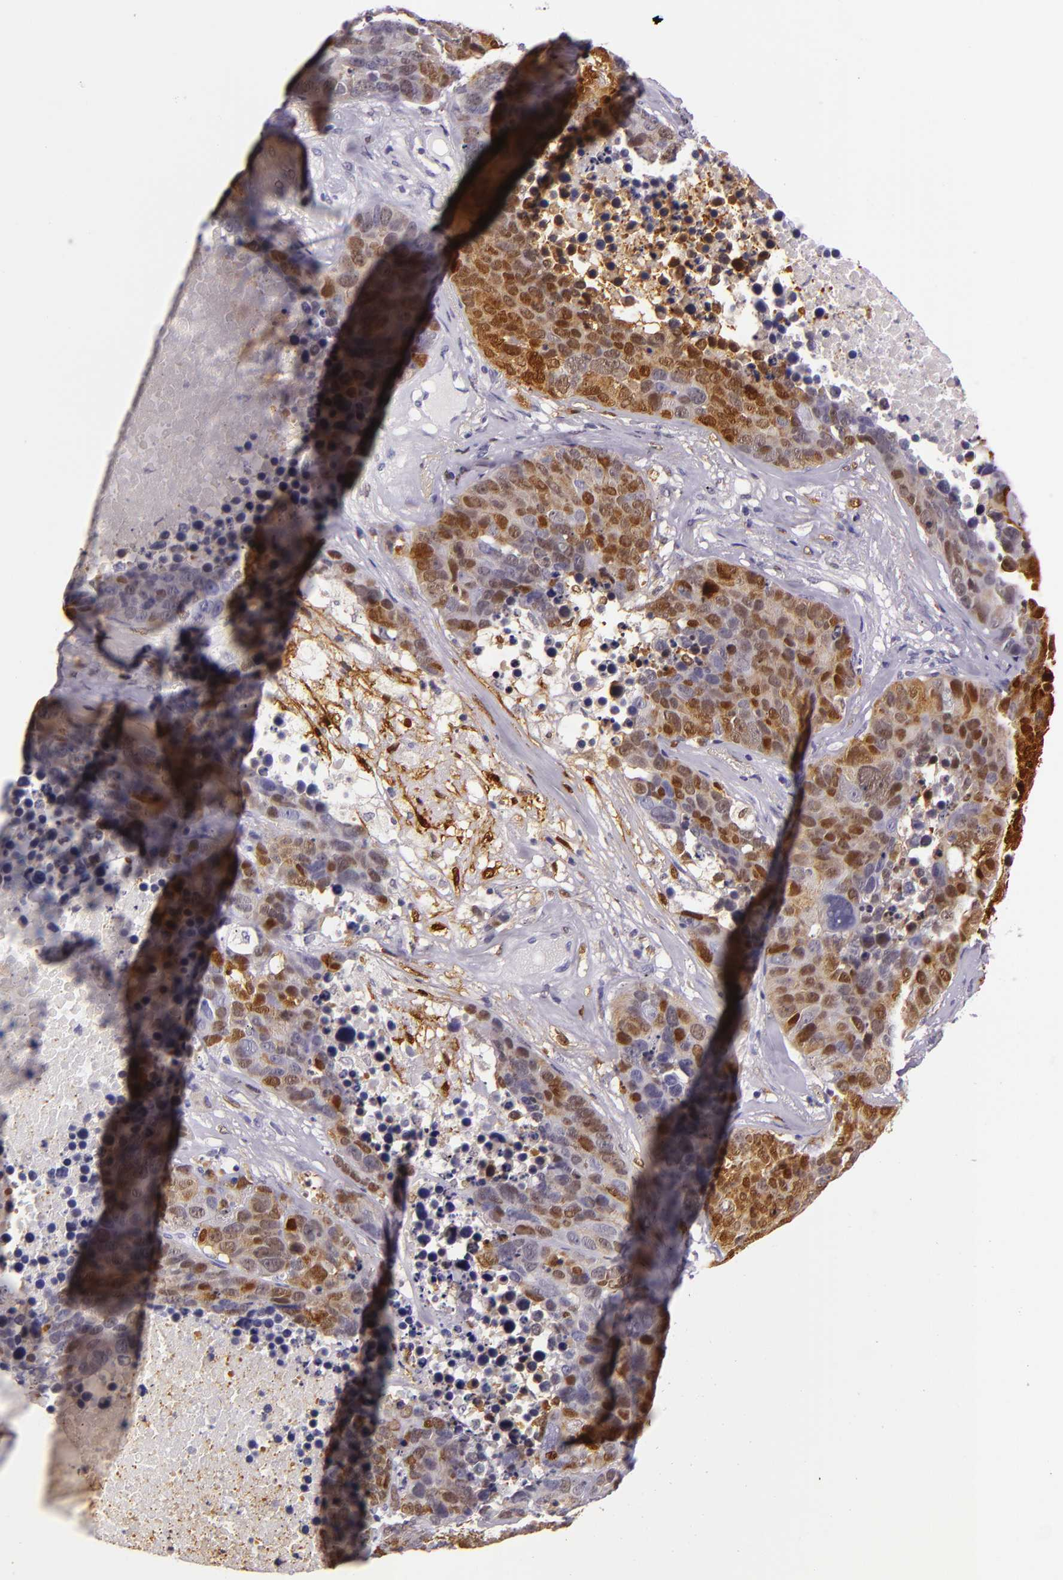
{"staining": {"intensity": "moderate", "quantity": "25%-75%", "location": "nuclear"}, "tissue": "lung cancer", "cell_type": "Tumor cells", "image_type": "cancer", "snomed": [{"axis": "morphology", "description": "Carcinoid, malignant, NOS"}, {"axis": "topography", "description": "Lung"}], "caption": "IHC of human lung carcinoid (malignant) reveals medium levels of moderate nuclear positivity in about 25%-75% of tumor cells. (IHC, brightfield microscopy, high magnification).", "gene": "MT1A", "patient": {"sex": "male", "age": 60}}